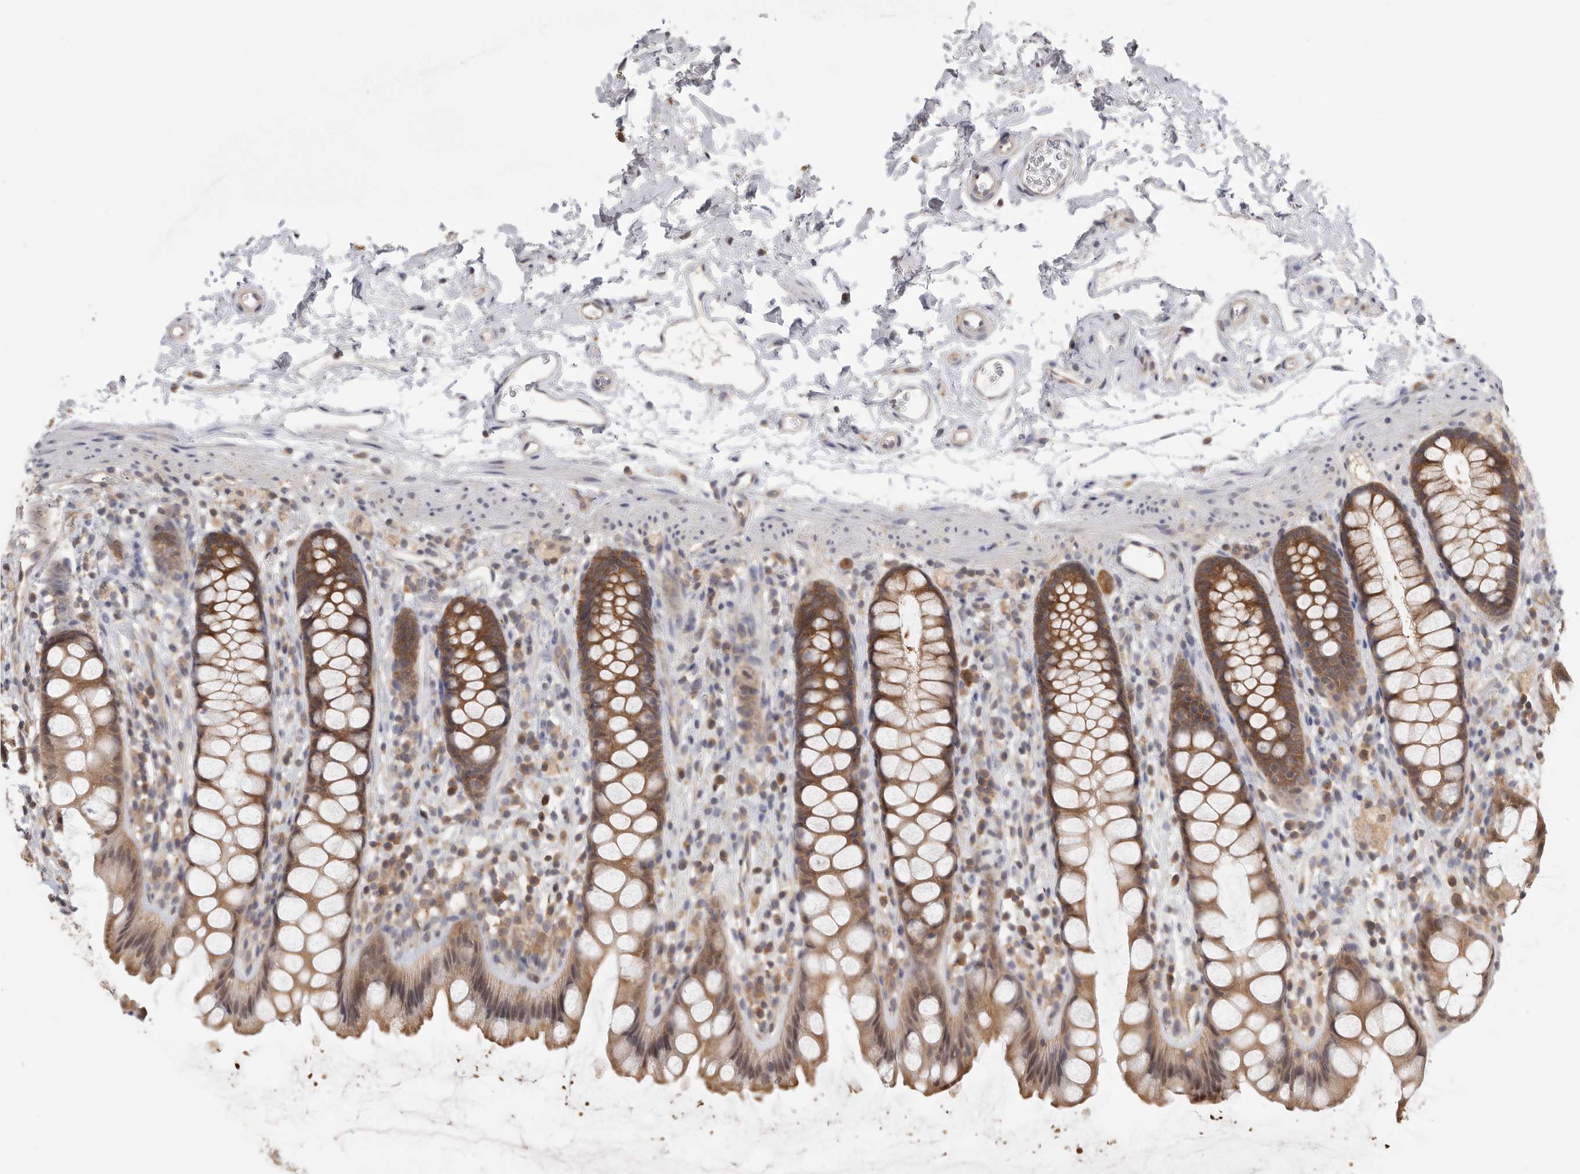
{"staining": {"intensity": "moderate", "quantity": ">75%", "location": "cytoplasmic/membranous"}, "tissue": "rectum", "cell_type": "Glandular cells", "image_type": "normal", "snomed": [{"axis": "morphology", "description": "Normal tissue, NOS"}, {"axis": "topography", "description": "Rectum"}], "caption": "The immunohistochemical stain highlights moderate cytoplasmic/membranous expression in glandular cells of normal rectum.", "gene": "CCT8", "patient": {"sex": "female", "age": 65}}